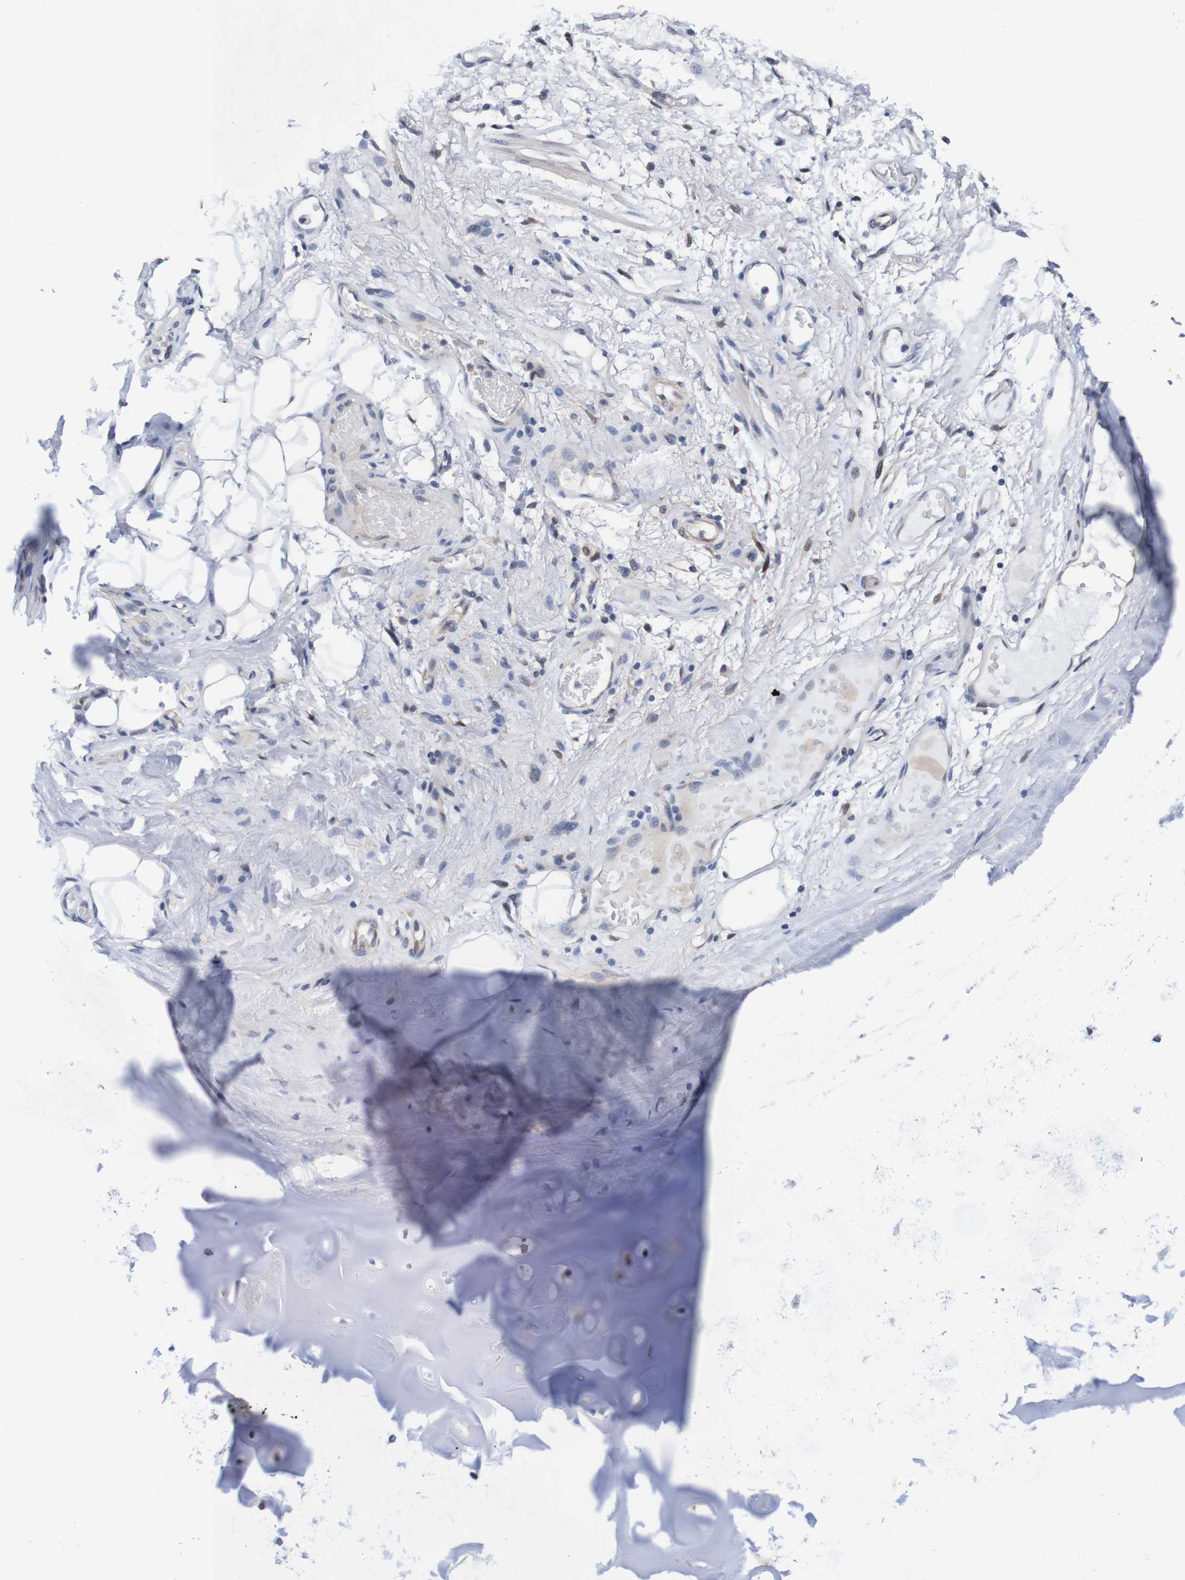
{"staining": {"intensity": "negative", "quantity": "none", "location": "none"}, "tissue": "adipose tissue", "cell_type": "Adipocytes", "image_type": "normal", "snomed": [{"axis": "morphology", "description": "Normal tissue, NOS"}, {"axis": "topography", "description": "Cartilage tissue"}, {"axis": "topography", "description": "Bronchus"}], "caption": "This is an immunohistochemistry (IHC) image of normal adipose tissue. There is no staining in adipocytes.", "gene": "CPED1", "patient": {"sex": "female", "age": 73}}